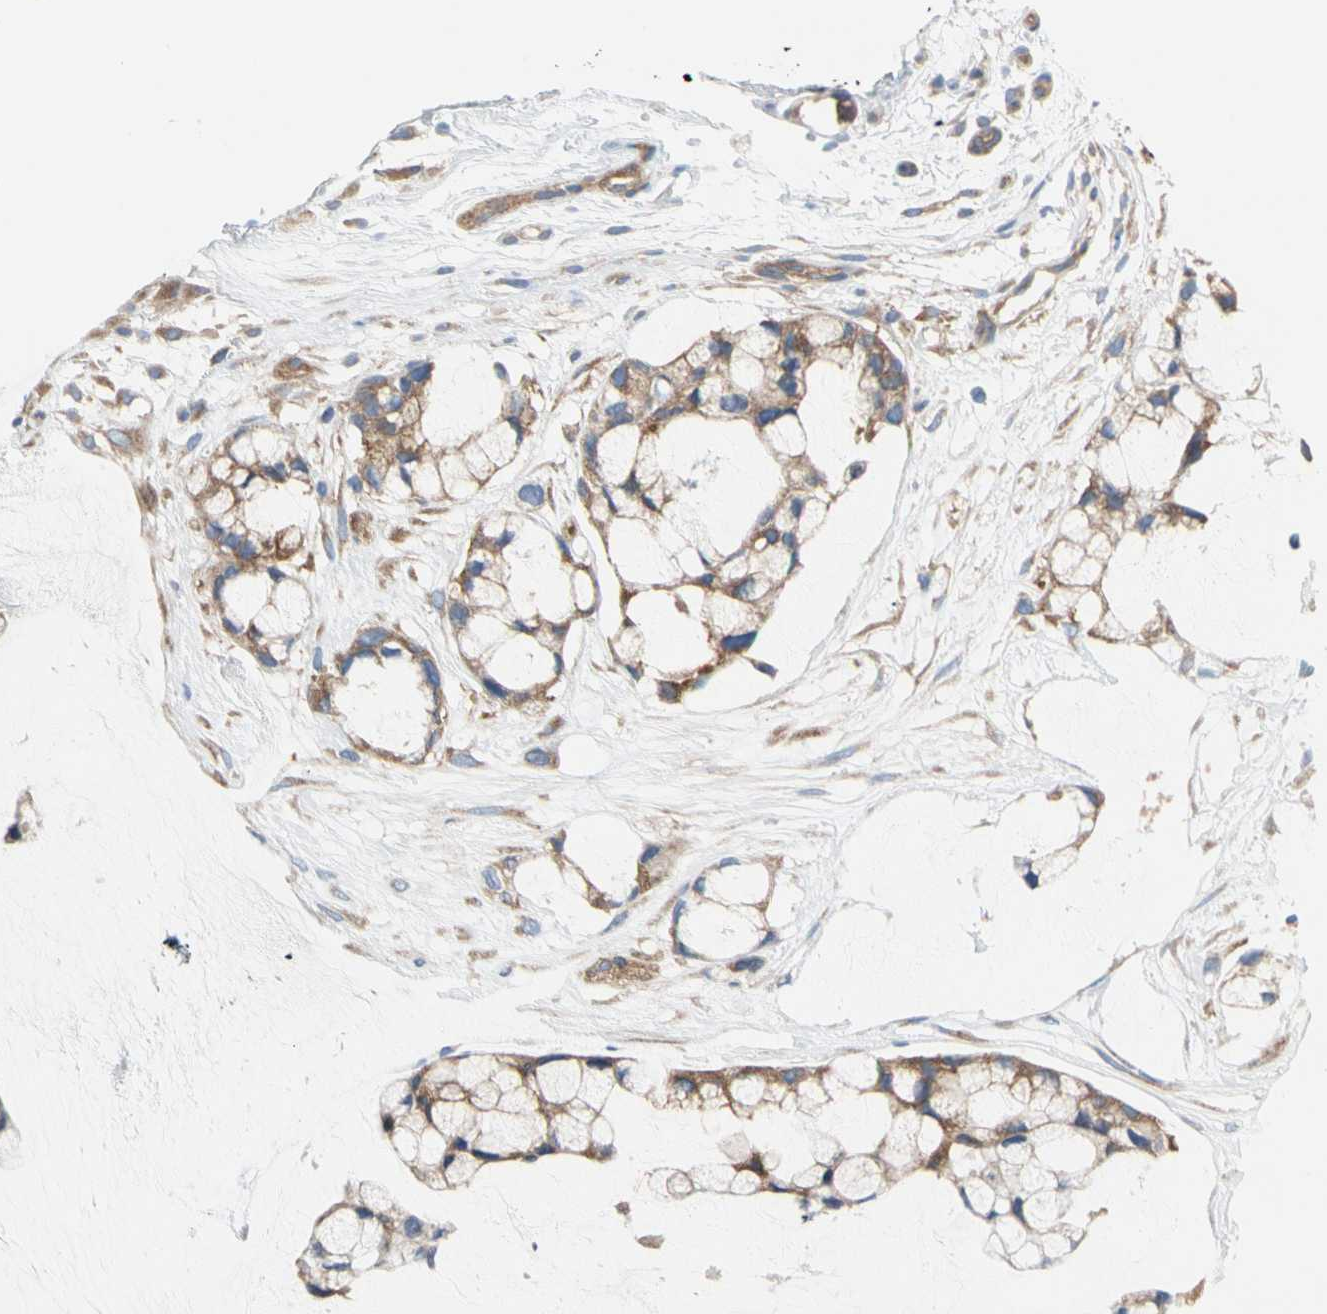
{"staining": {"intensity": "weak", "quantity": ">75%", "location": "cytoplasmic/membranous"}, "tissue": "ovarian cancer", "cell_type": "Tumor cells", "image_type": "cancer", "snomed": [{"axis": "morphology", "description": "Cystadenocarcinoma, mucinous, NOS"}, {"axis": "topography", "description": "Ovary"}], "caption": "Protein staining of mucinous cystadenocarcinoma (ovarian) tissue reveals weak cytoplasmic/membranous staining in about >75% of tumor cells. (brown staining indicates protein expression, while blue staining denotes nuclei).", "gene": "GPHN", "patient": {"sex": "female", "age": 39}}